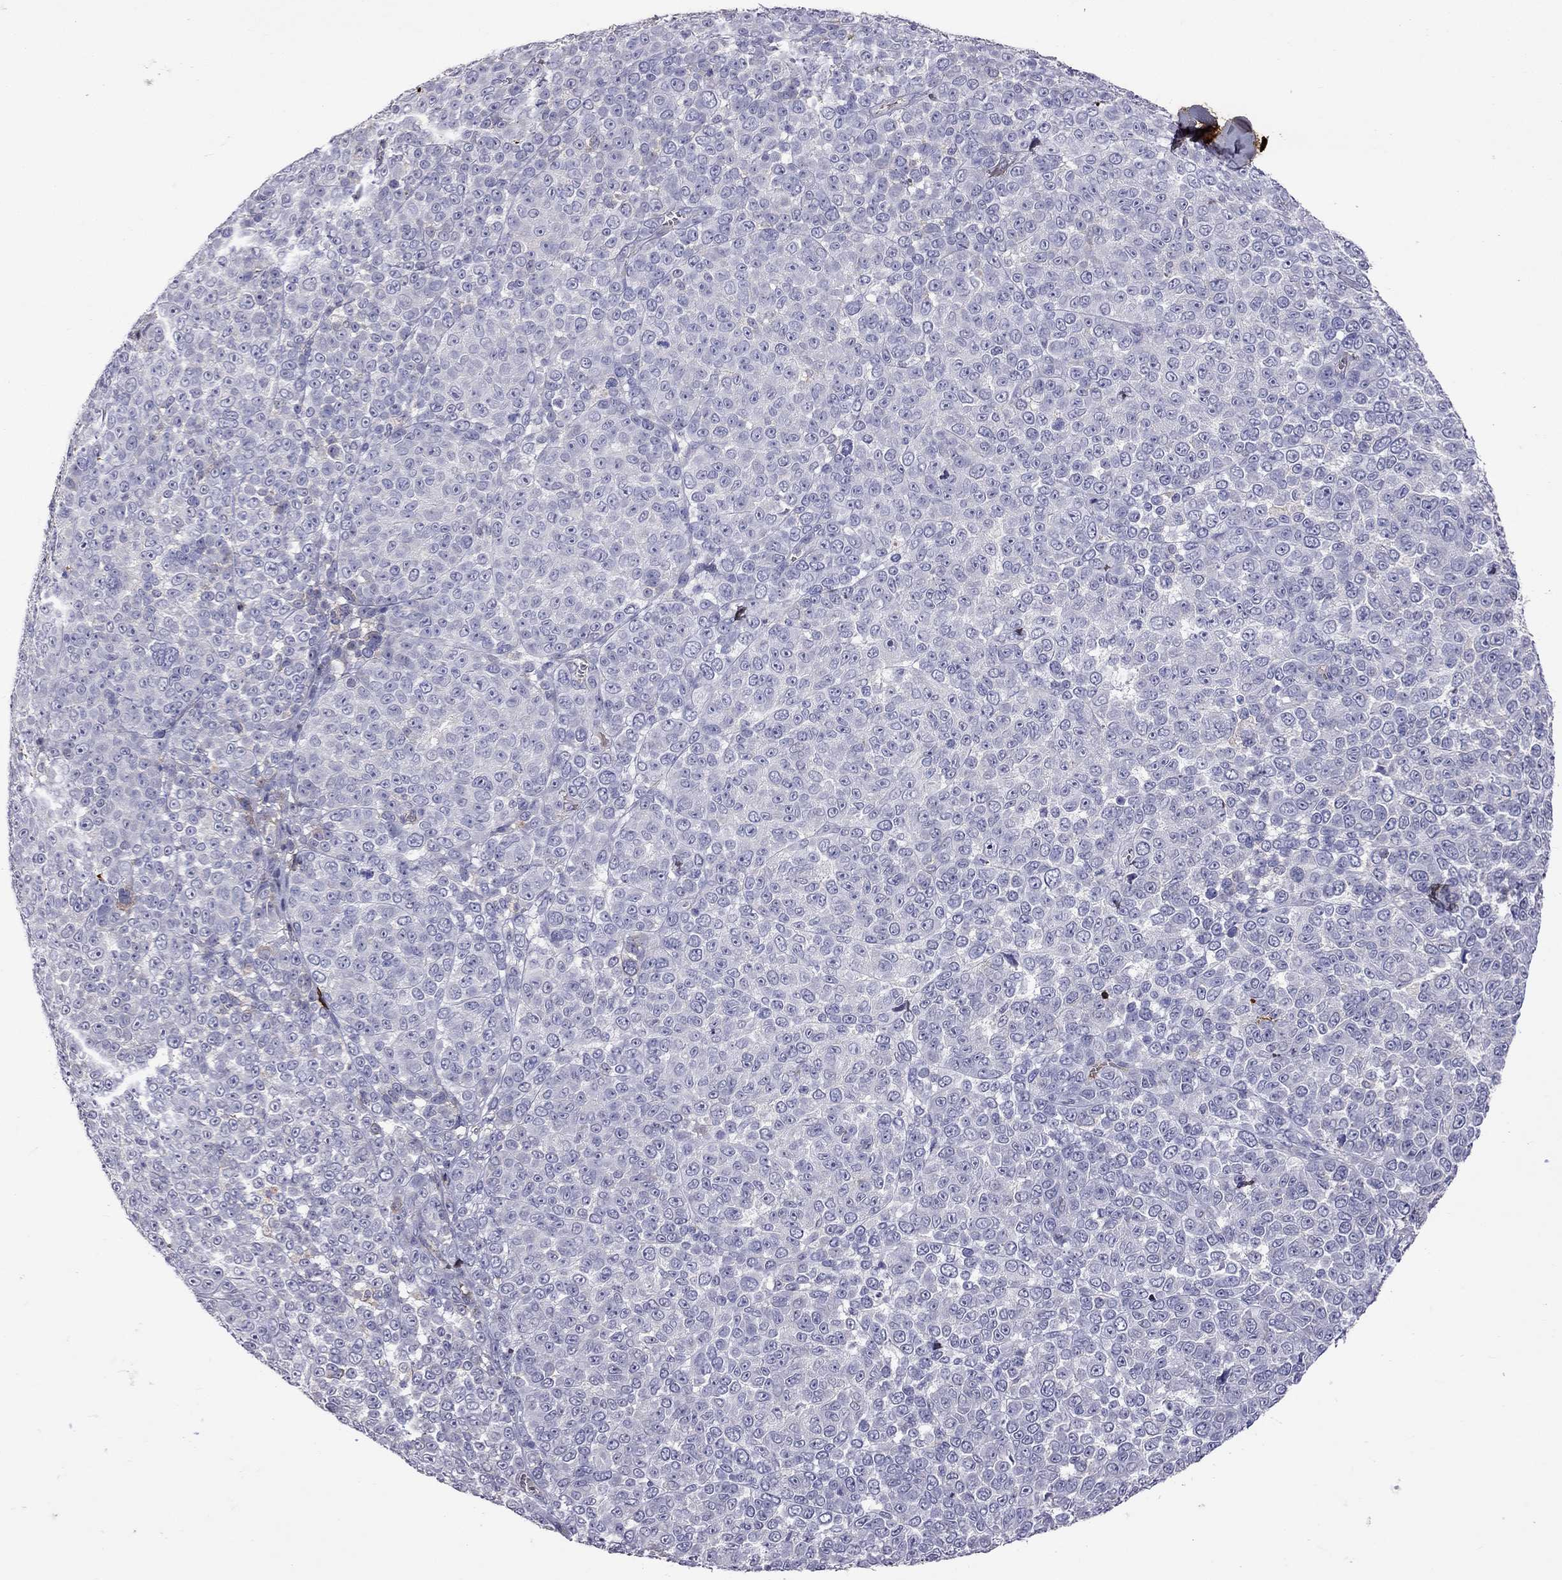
{"staining": {"intensity": "negative", "quantity": "none", "location": "none"}, "tissue": "melanoma", "cell_type": "Tumor cells", "image_type": "cancer", "snomed": [{"axis": "morphology", "description": "Malignant melanoma, NOS"}, {"axis": "topography", "description": "Skin"}], "caption": "This is an immunohistochemistry (IHC) micrograph of melanoma. There is no staining in tumor cells.", "gene": "SERPINA3", "patient": {"sex": "female", "age": 95}}